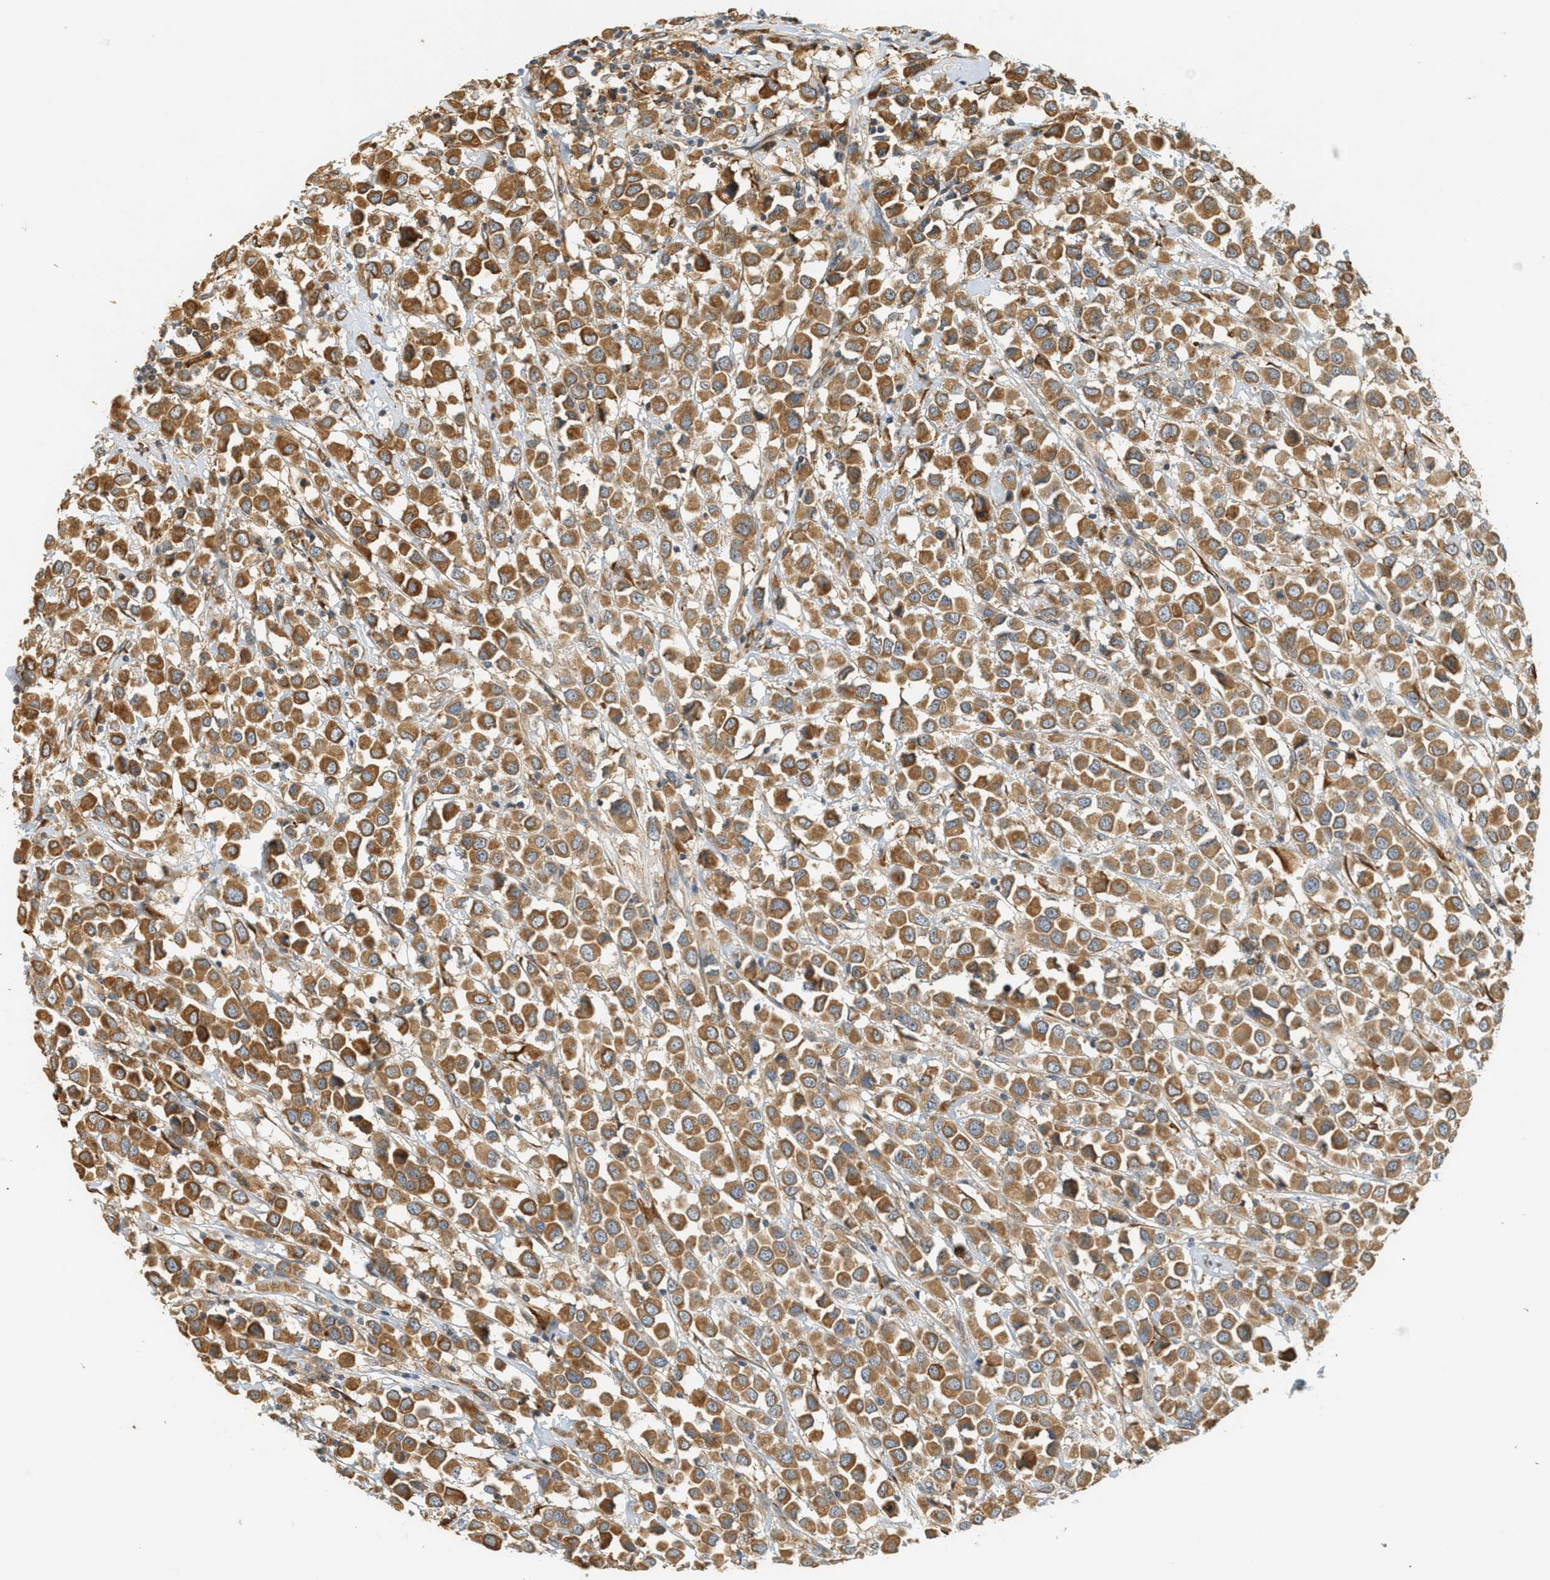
{"staining": {"intensity": "moderate", "quantity": ">75%", "location": "cytoplasmic/membranous"}, "tissue": "breast cancer", "cell_type": "Tumor cells", "image_type": "cancer", "snomed": [{"axis": "morphology", "description": "Duct carcinoma"}, {"axis": "topography", "description": "Breast"}], "caption": "Breast cancer was stained to show a protein in brown. There is medium levels of moderate cytoplasmic/membranous positivity in approximately >75% of tumor cells.", "gene": "PDK1", "patient": {"sex": "female", "age": 61}}